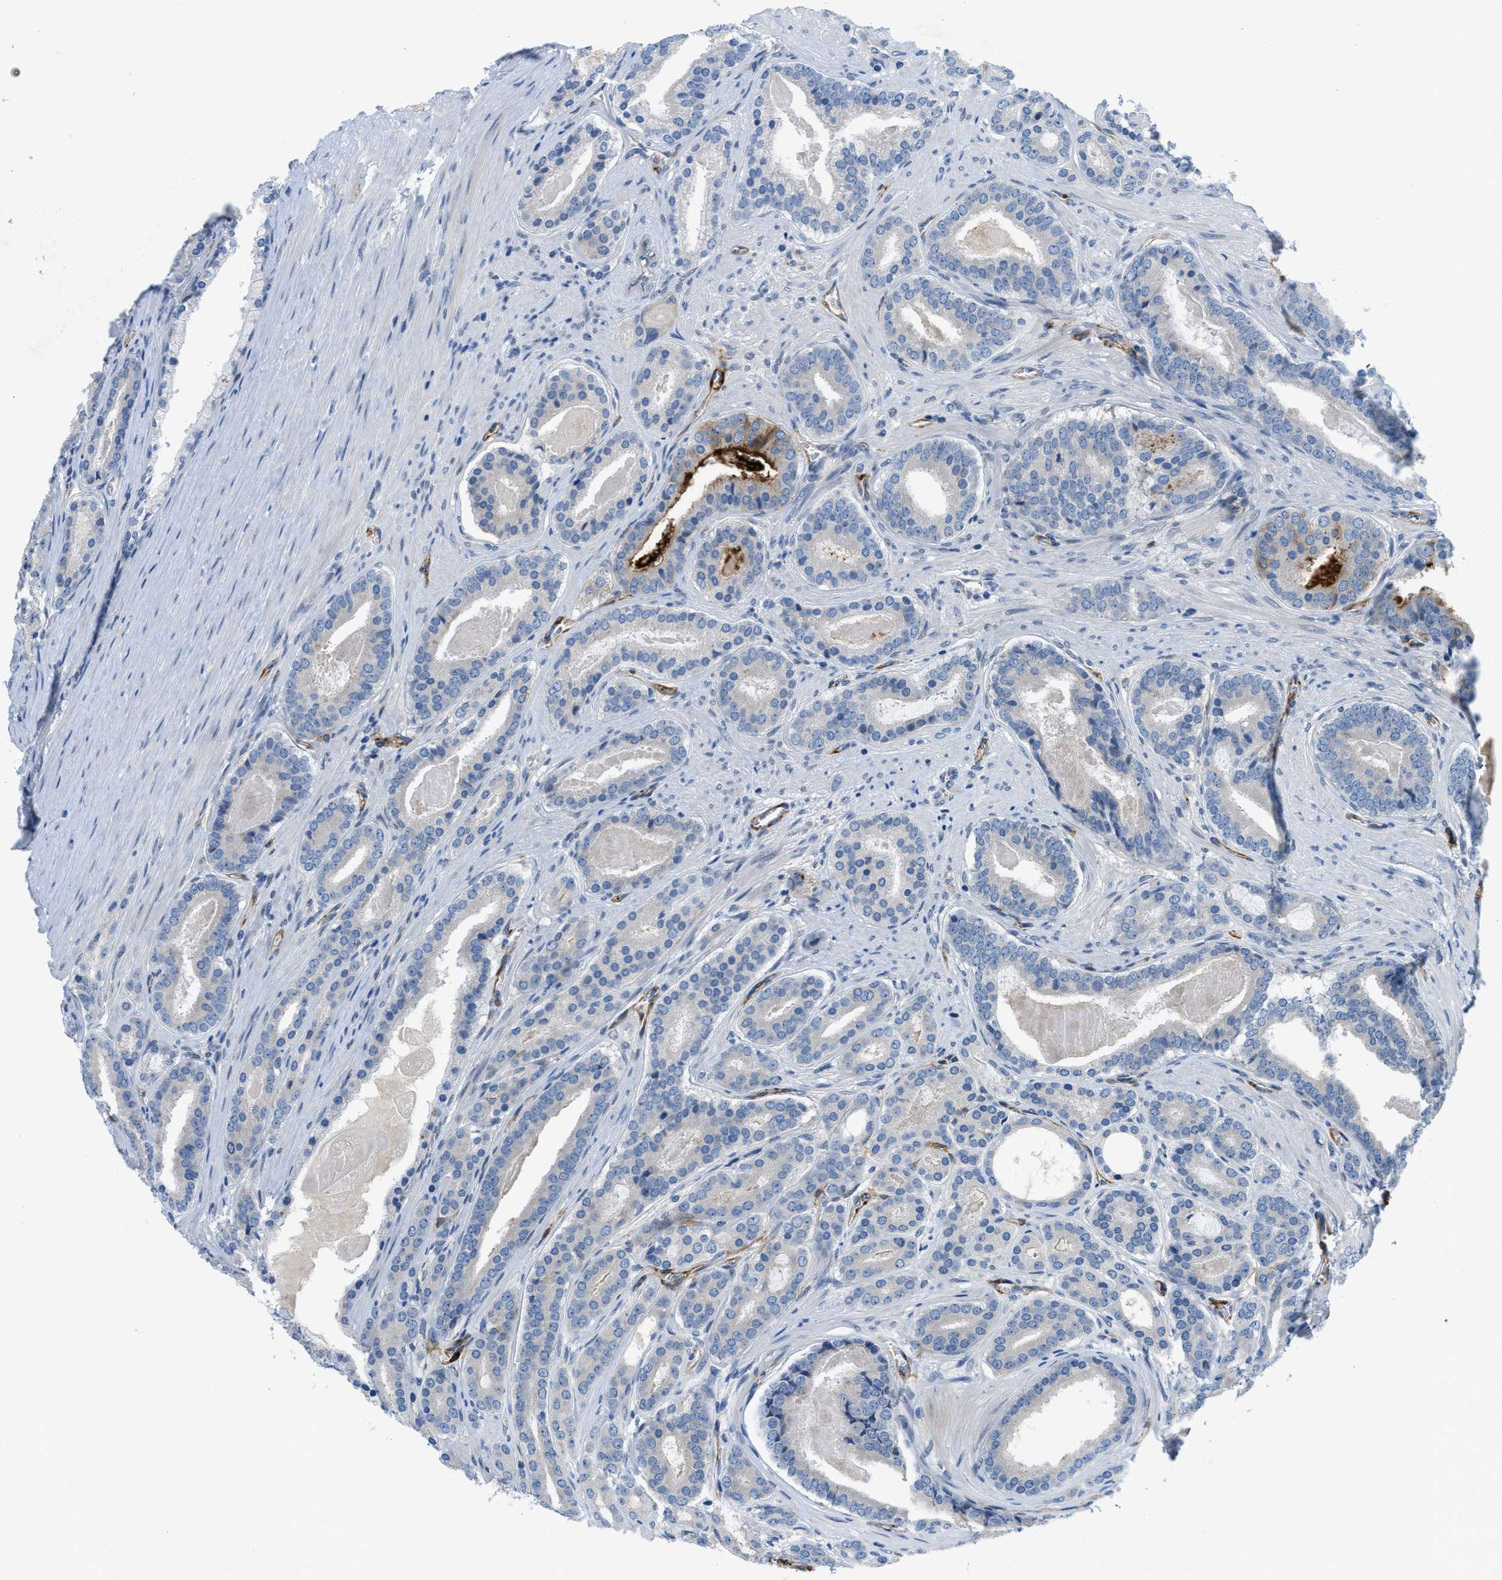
{"staining": {"intensity": "negative", "quantity": "none", "location": "none"}, "tissue": "prostate cancer", "cell_type": "Tumor cells", "image_type": "cancer", "snomed": [{"axis": "morphology", "description": "Adenocarcinoma, High grade"}, {"axis": "topography", "description": "Prostate"}], "caption": "Immunohistochemistry (IHC) micrograph of neoplastic tissue: human prostate adenocarcinoma (high-grade) stained with DAB demonstrates no significant protein positivity in tumor cells.", "gene": "PGR", "patient": {"sex": "male", "age": 60}}